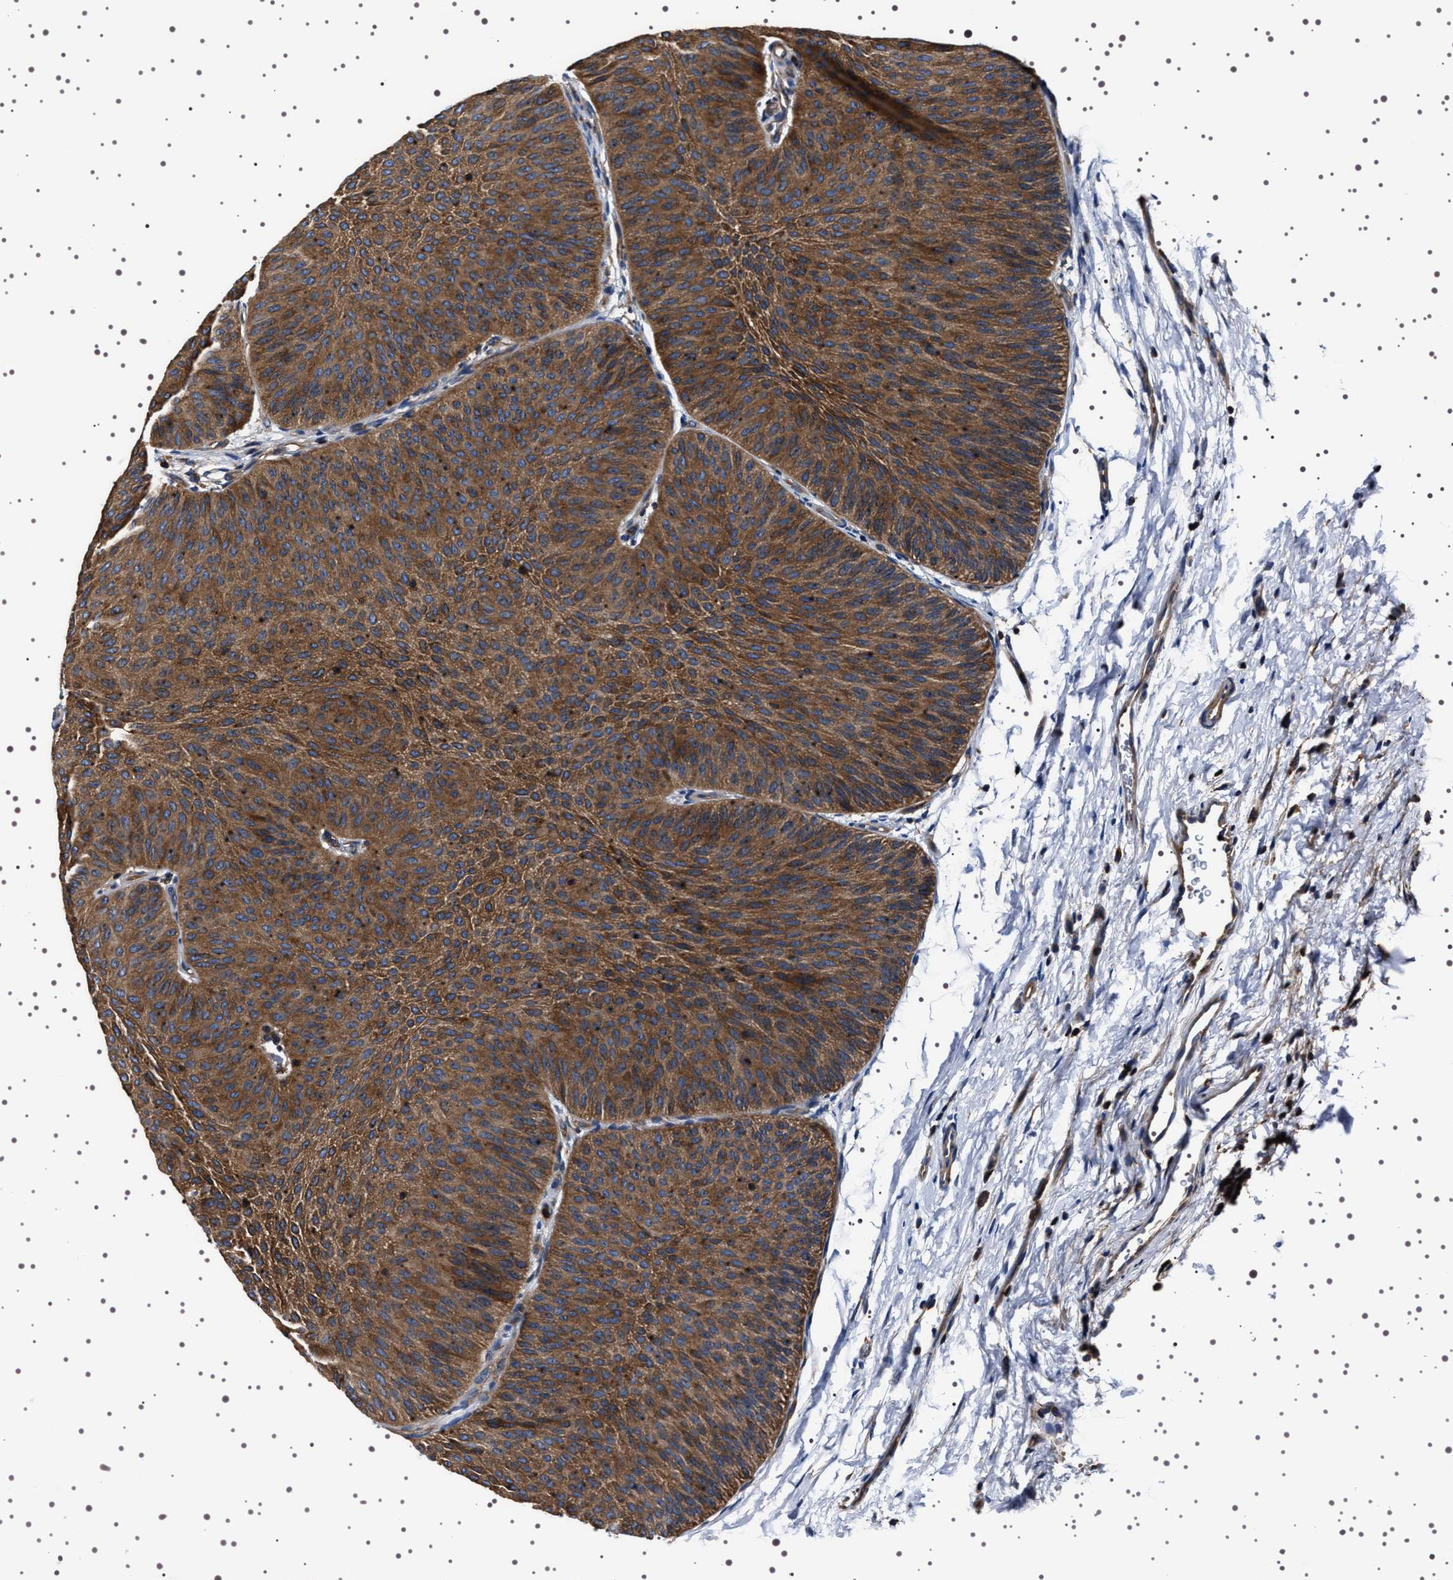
{"staining": {"intensity": "moderate", "quantity": ">75%", "location": "cytoplasmic/membranous"}, "tissue": "urothelial cancer", "cell_type": "Tumor cells", "image_type": "cancer", "snomed": [{"axis": "morphology", "description": "Urothelial carcinoma, Low grade"}, {"axis": "topography", "description": "Urinary bladder"}], "caption": "Low-grade urothelial carcinoma was stained to show a protein in brown. There is medium levels of moderate cytoplasmic/membranous staining in about >75% of tumor cells.", "gene": "WDR1", "patient": {"sex": "female", "age": 60}}